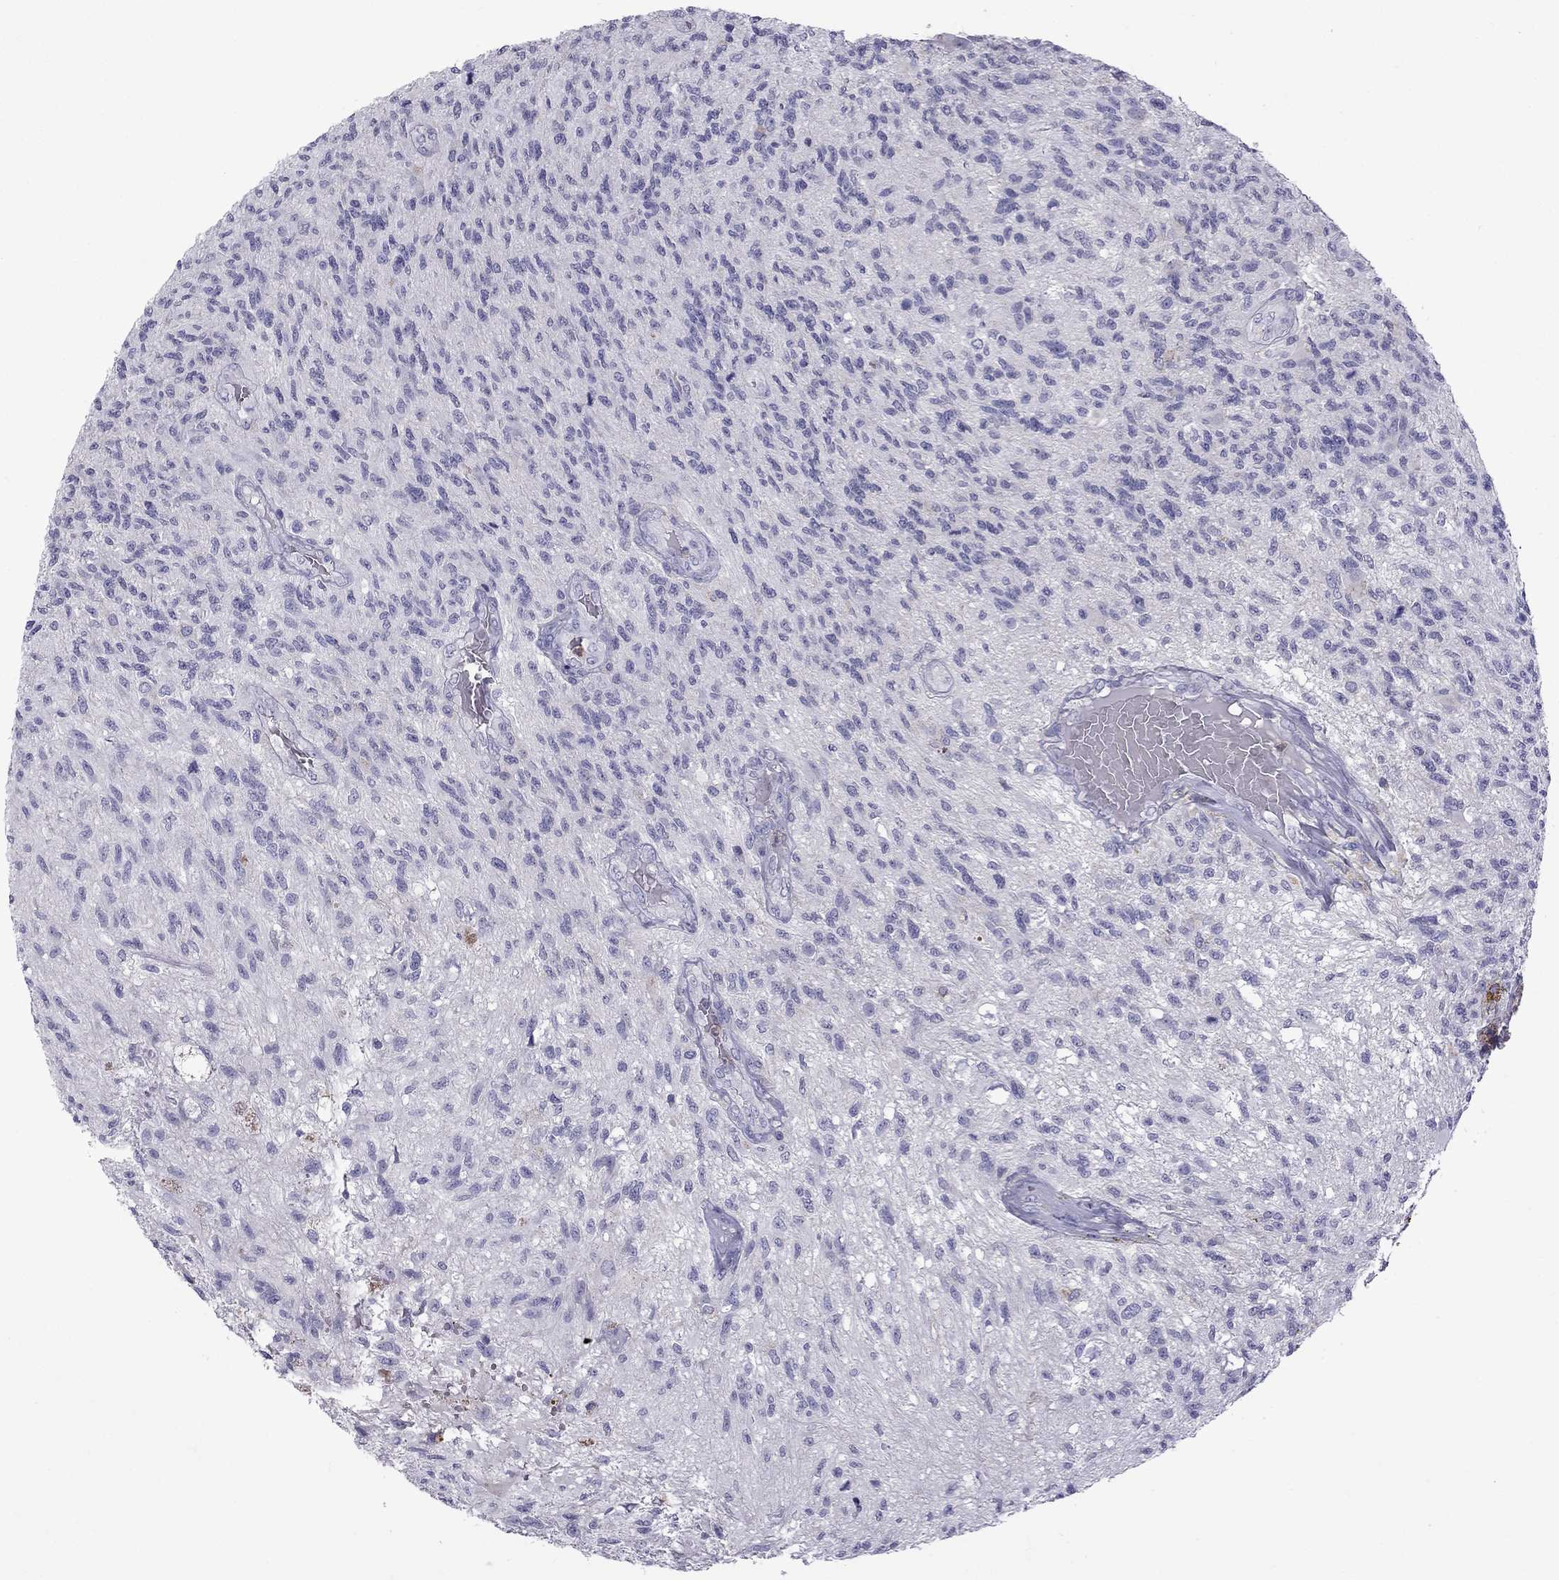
{"staining": {"intensity": "negative", "quantity": "none", "location": "none"}, "tissue": "glioma", "cell_type": "Tumor cells", "image_type": "cancer", "snomed": [{"axis": "morphology", "description": "Glioma, malignant, High grade"}, {"axis": "topography", "description": "Brain"}], "caption": "Glioma stained for a protein using IHC reveals no staining tumor cells.", "gene": "STOML3", "patient": {"sex": "male", "age": 56}}